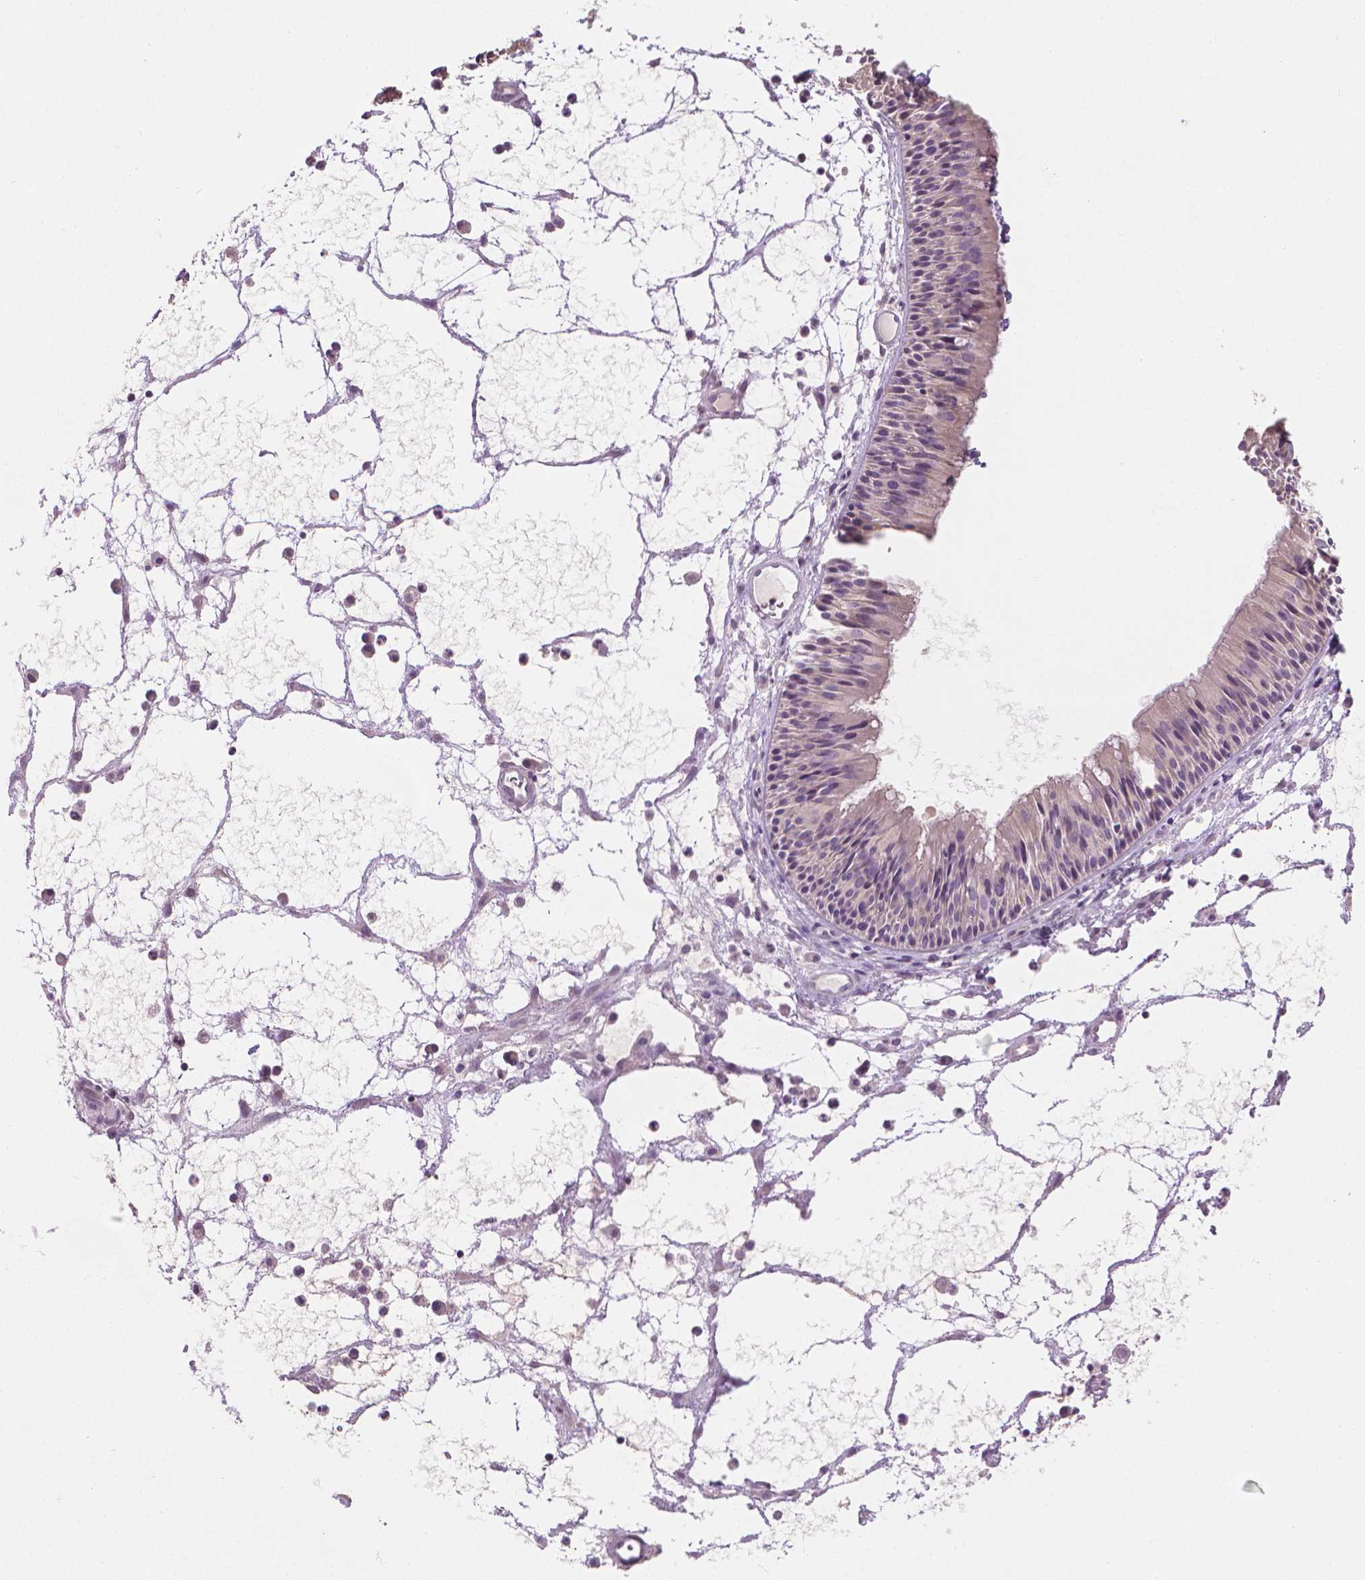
{"staining": {"intensity": "negative", "quantity": "none", "location": "none"}, "tissue": "nasopharynx", "cell_type": "Respiratory epithelial cells", "image_type": "normal", "snomed": [{"axis": "morphology", "description": "Normal tissue, NOS"}, {"axis": "topography", "description": "Nasopharynx"}], "caption": "The immunohistochemistry photomicrograph has no significant staining in respiratory epithelial cells of nasopharynx. Brightfield microscopy of immunohistochemistry stained with DAB (3,3'-diaminobenzidine) (brown) and hematoxylin (blue), captured at high magnification.", "gene": "FASN", "patient": {"sex": "male", "age": 31}}